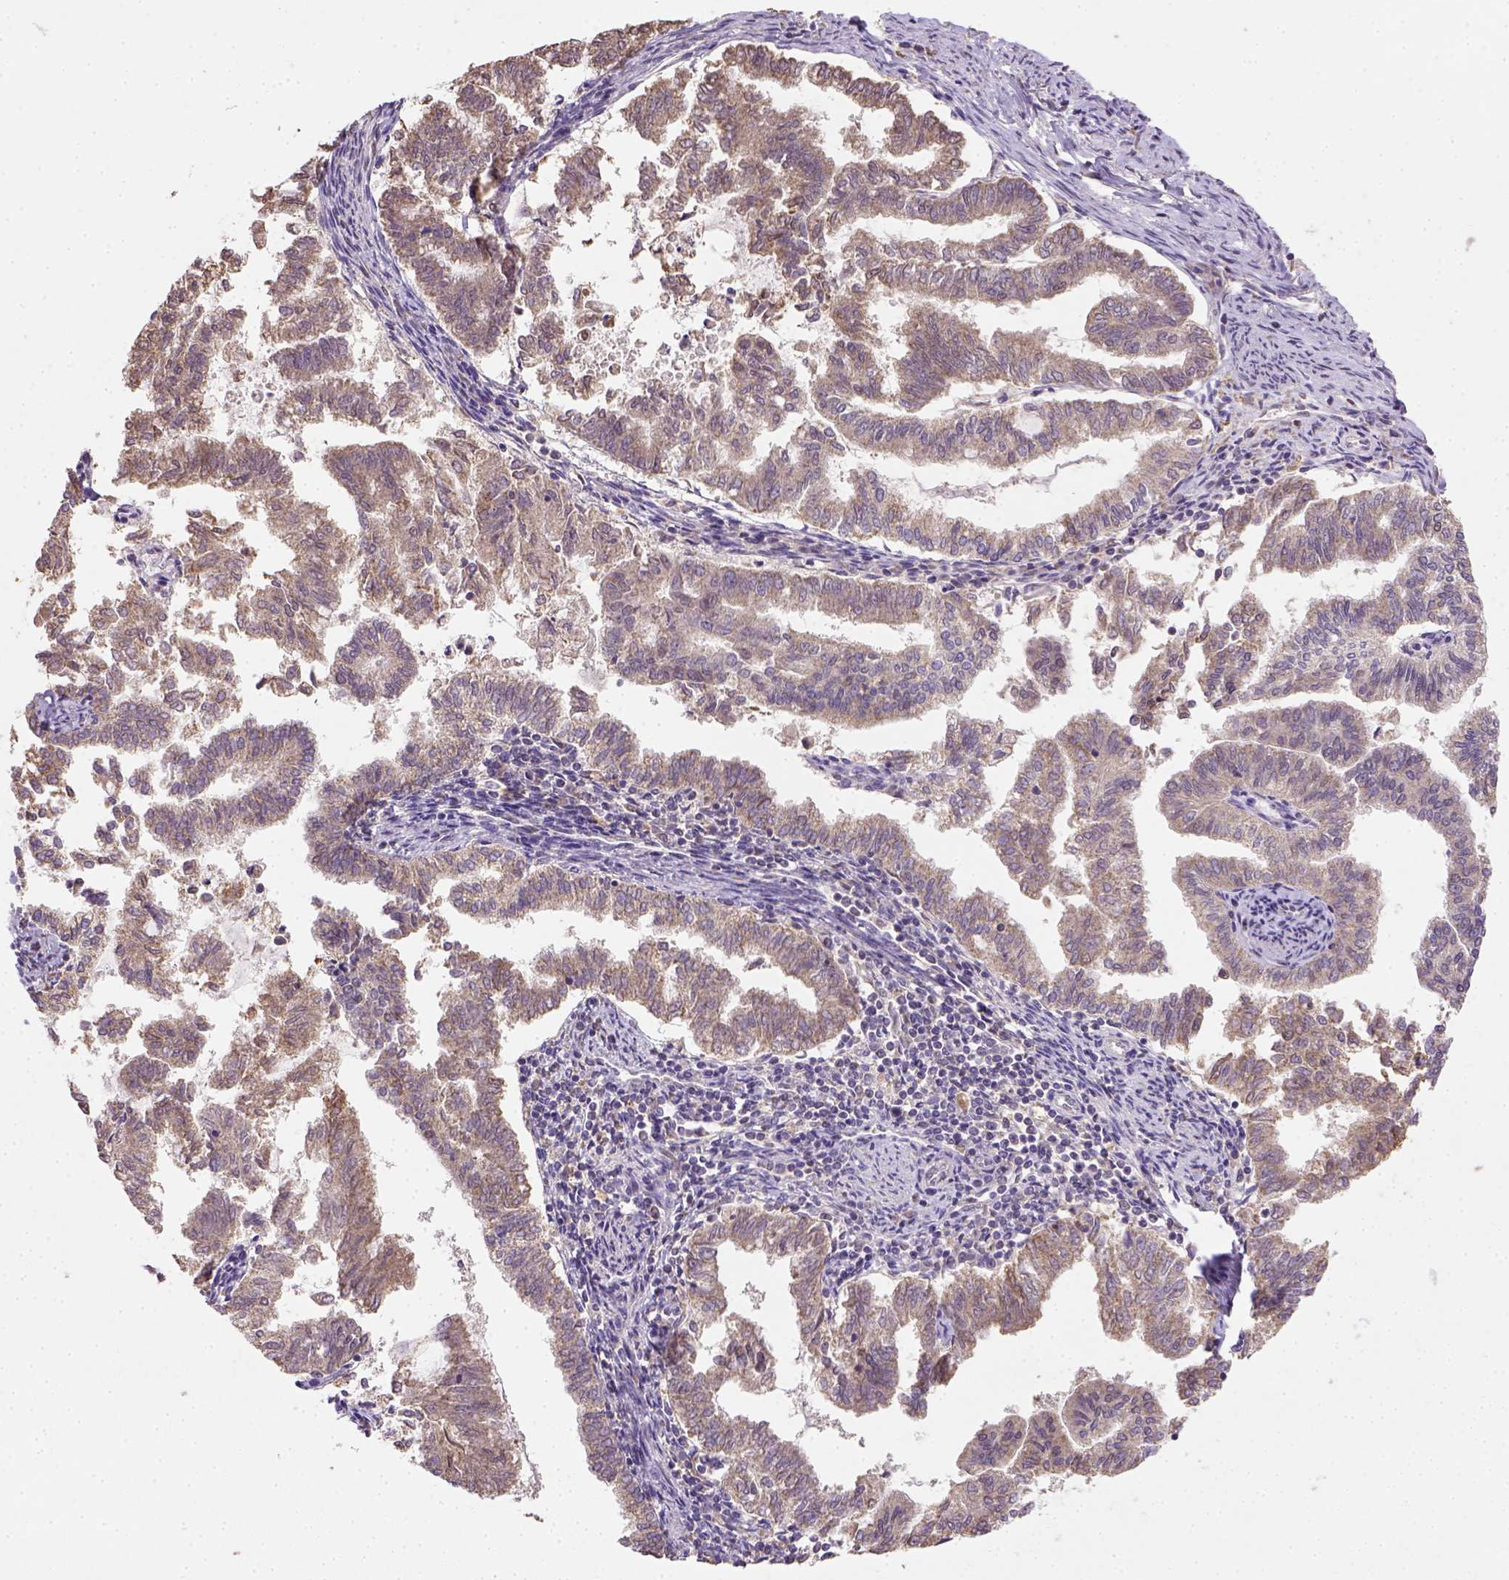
{"staining": {"intensity": "moderate", "quantity": ">75%", "location": "cytoplasmic/membranous"}, "tissue": "endometrial cancer", "cell_type": "Tumor cells", "image_type": "cancer", "snomed": [{"axis": "morphology", "description": "Adenocarcinoma, NOS"}, {"axis": "topography", "description": "Endometrium"}], "caption": "Adenocarcinoma (endometrial) was stained to show a protein in brown. There is medium levels of moderate cytoplasmic/membranous positivity in approximately >75% of tumor cells.", "gene": "NUDT10", "patient": {"sex": "female", "age": 79}}